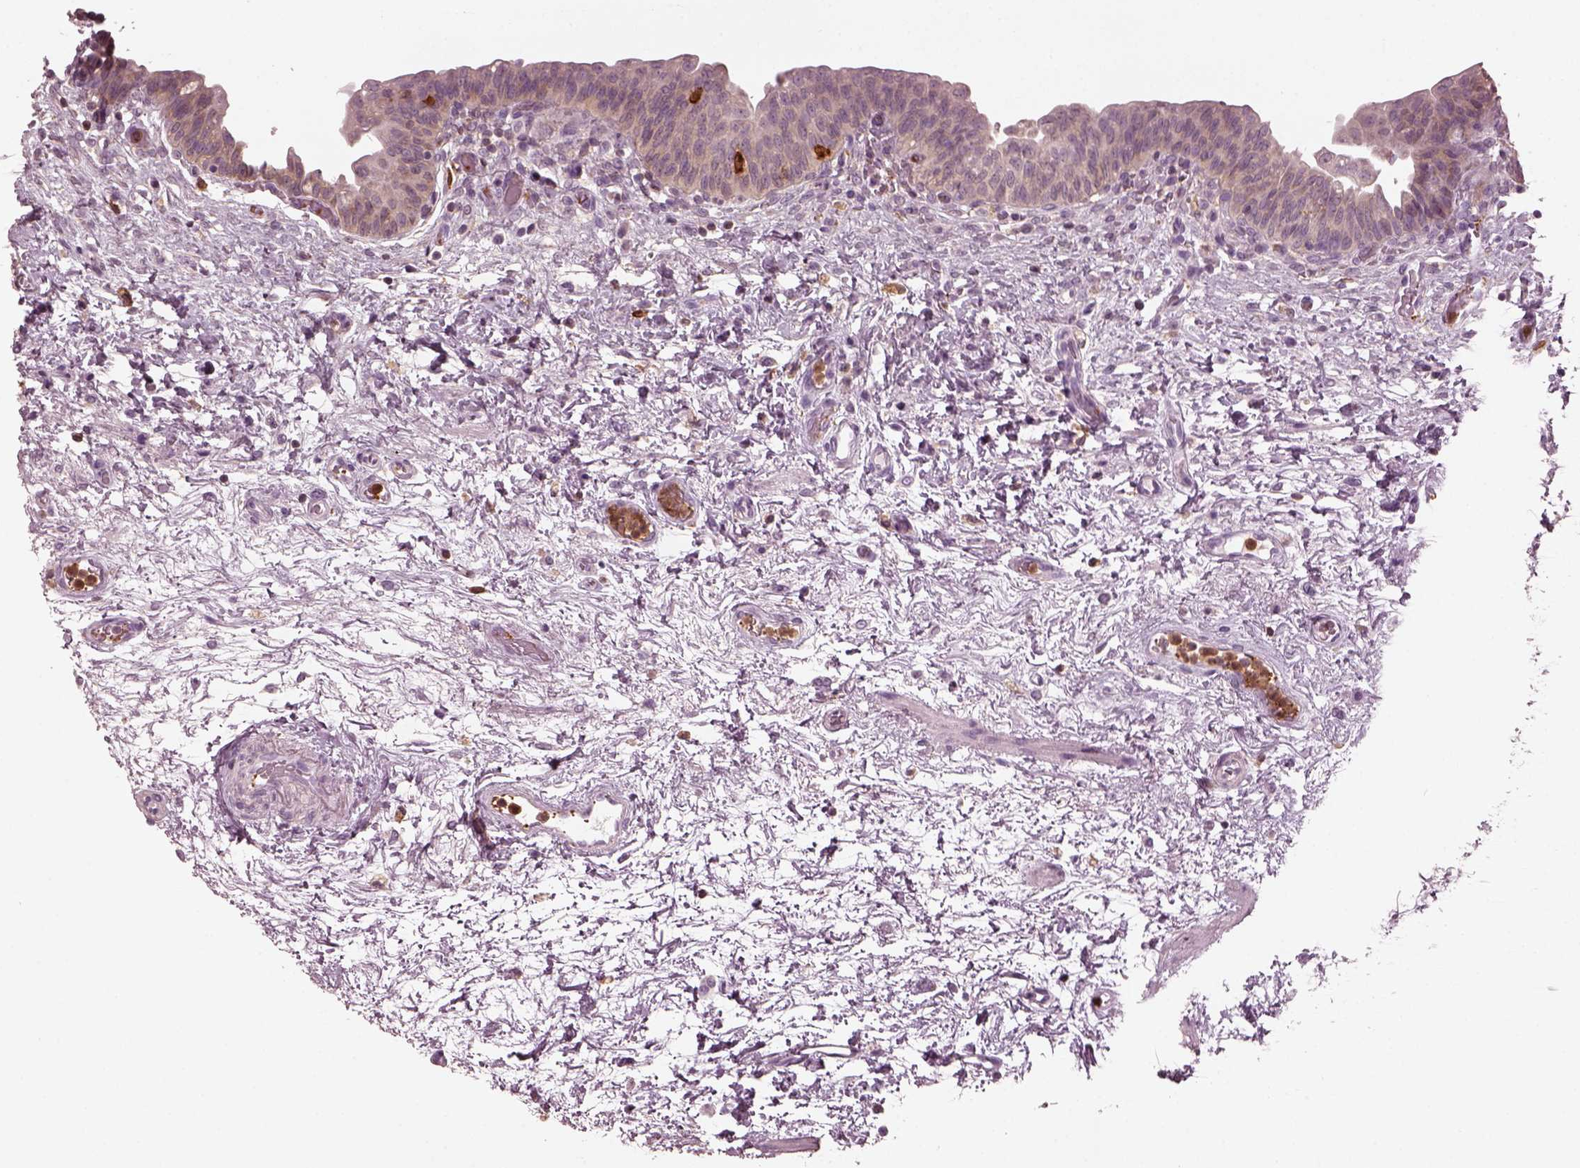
{"staining": {"intensity": "negative", "quantity": "none", "location": "none"}, "tissue": "urinary bladder", "cell_type": "Urothelial cells", "image_type": "normal", "snomed": [{"axis": "morphology", "description": "Normal tissue, NOS"}, {"axis": "topography", "description": "Urinary bladder"}], "caption": "An immunohistochemistry micrograph of normal urinary bladder is shown. There is no staining in urothelial cells of urinary bladder.", "gene": "PSTPIP2", "patient": {"sex": "male", "age": 69}}